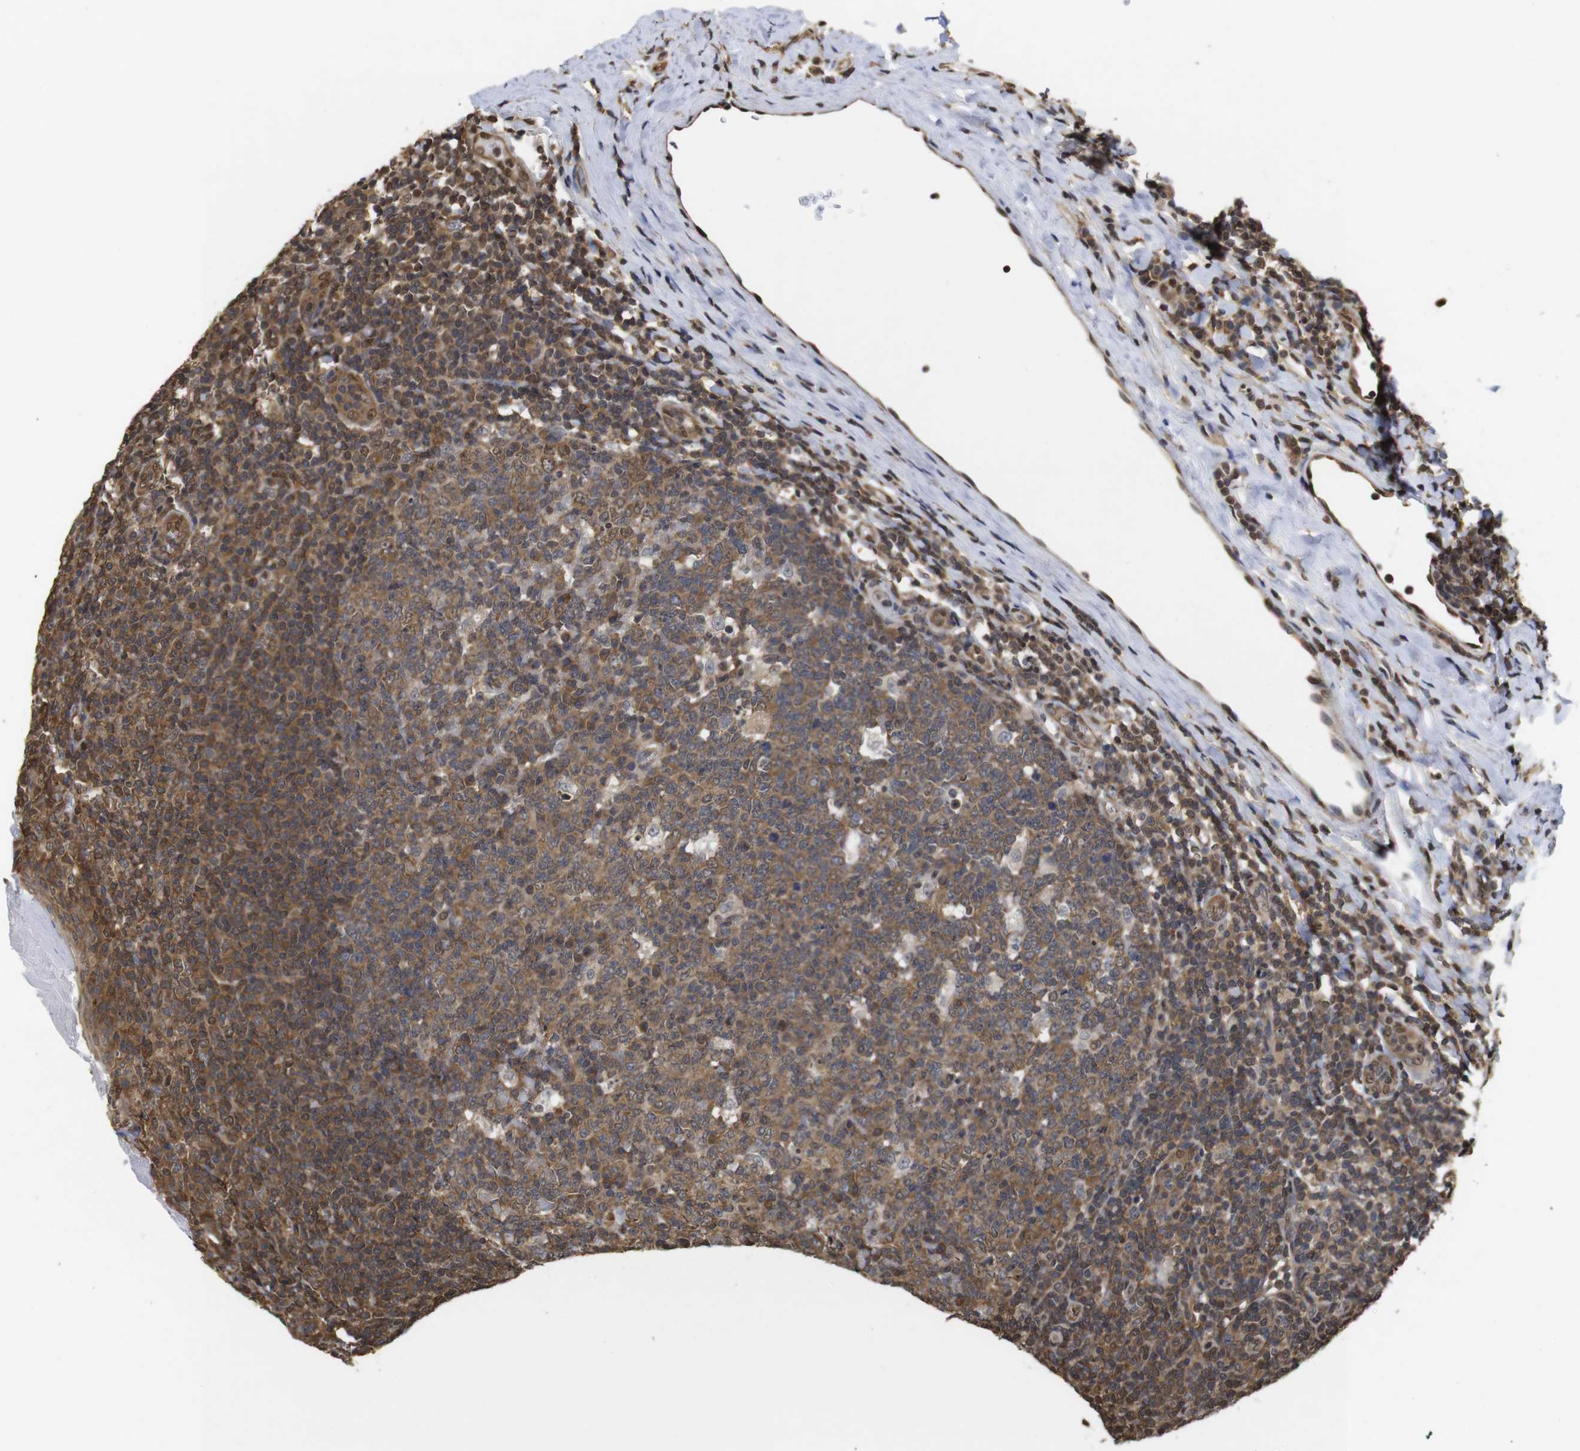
{"staining": {"intensity": "moderate", "quantity": ">75%", "location": "cytoplasmic/membranous"}, "tissue": "tonsil", "cell_type": "Germinal center cells", "image_type": "normal", "snomed": [{"axis": "morphology", "description": "Normal tissue, NOS"}, {"axis": "topography", "description": "Tonsil"}], "caption": "Approximately >75% of germinal center cells in normal human tonsil display moderate cytoplasmic/membranous protein positivity as visualized by brown immunohistochemical staining.", "gene": "SUMO3", "patient": {"sex": "male", "age": 31}}